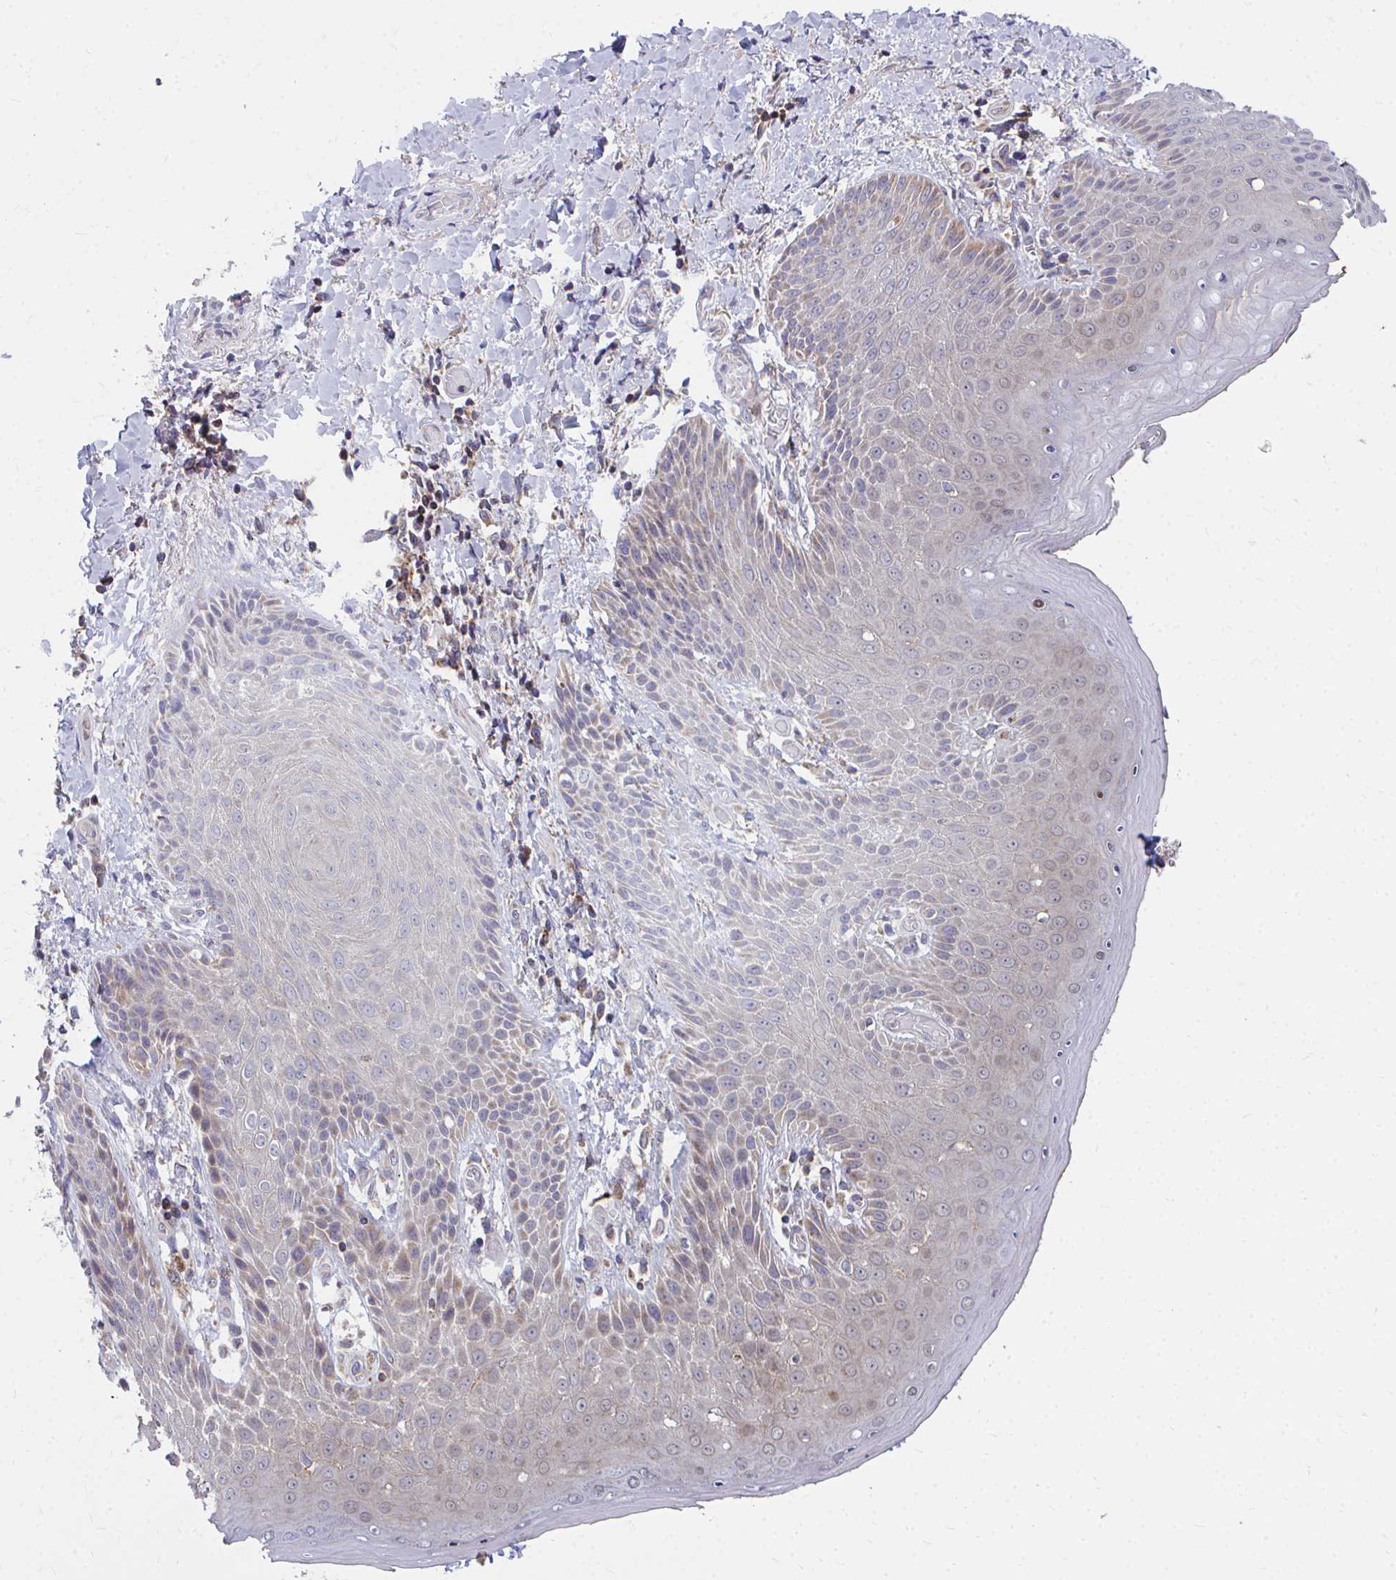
{"staining": {"intensity": "weak", "quantity": "<25%", "location": "cytoplasmic/membranous"}, "tissue": "skin", "cell_type": "Epidermal cells", "image_type": "normal", "snomed": [{"axis": "morphology", "description": "Normal tissue, NOS"}, {"axis": "topography", "description": "Anal"}, {"axis": "topography", "description": "Peripheral nerve tissue"}], "caption": "Micrograph shows no protein positivity in epidermal cells of benign skin. Brightfield microscopy of immunohistochemistry (IHC) stained with DAB (brown) and hematoxylin (blue), captured at high magnification.", "gene": "PEX3", "patient": {"sex": "male", "age": 51}}